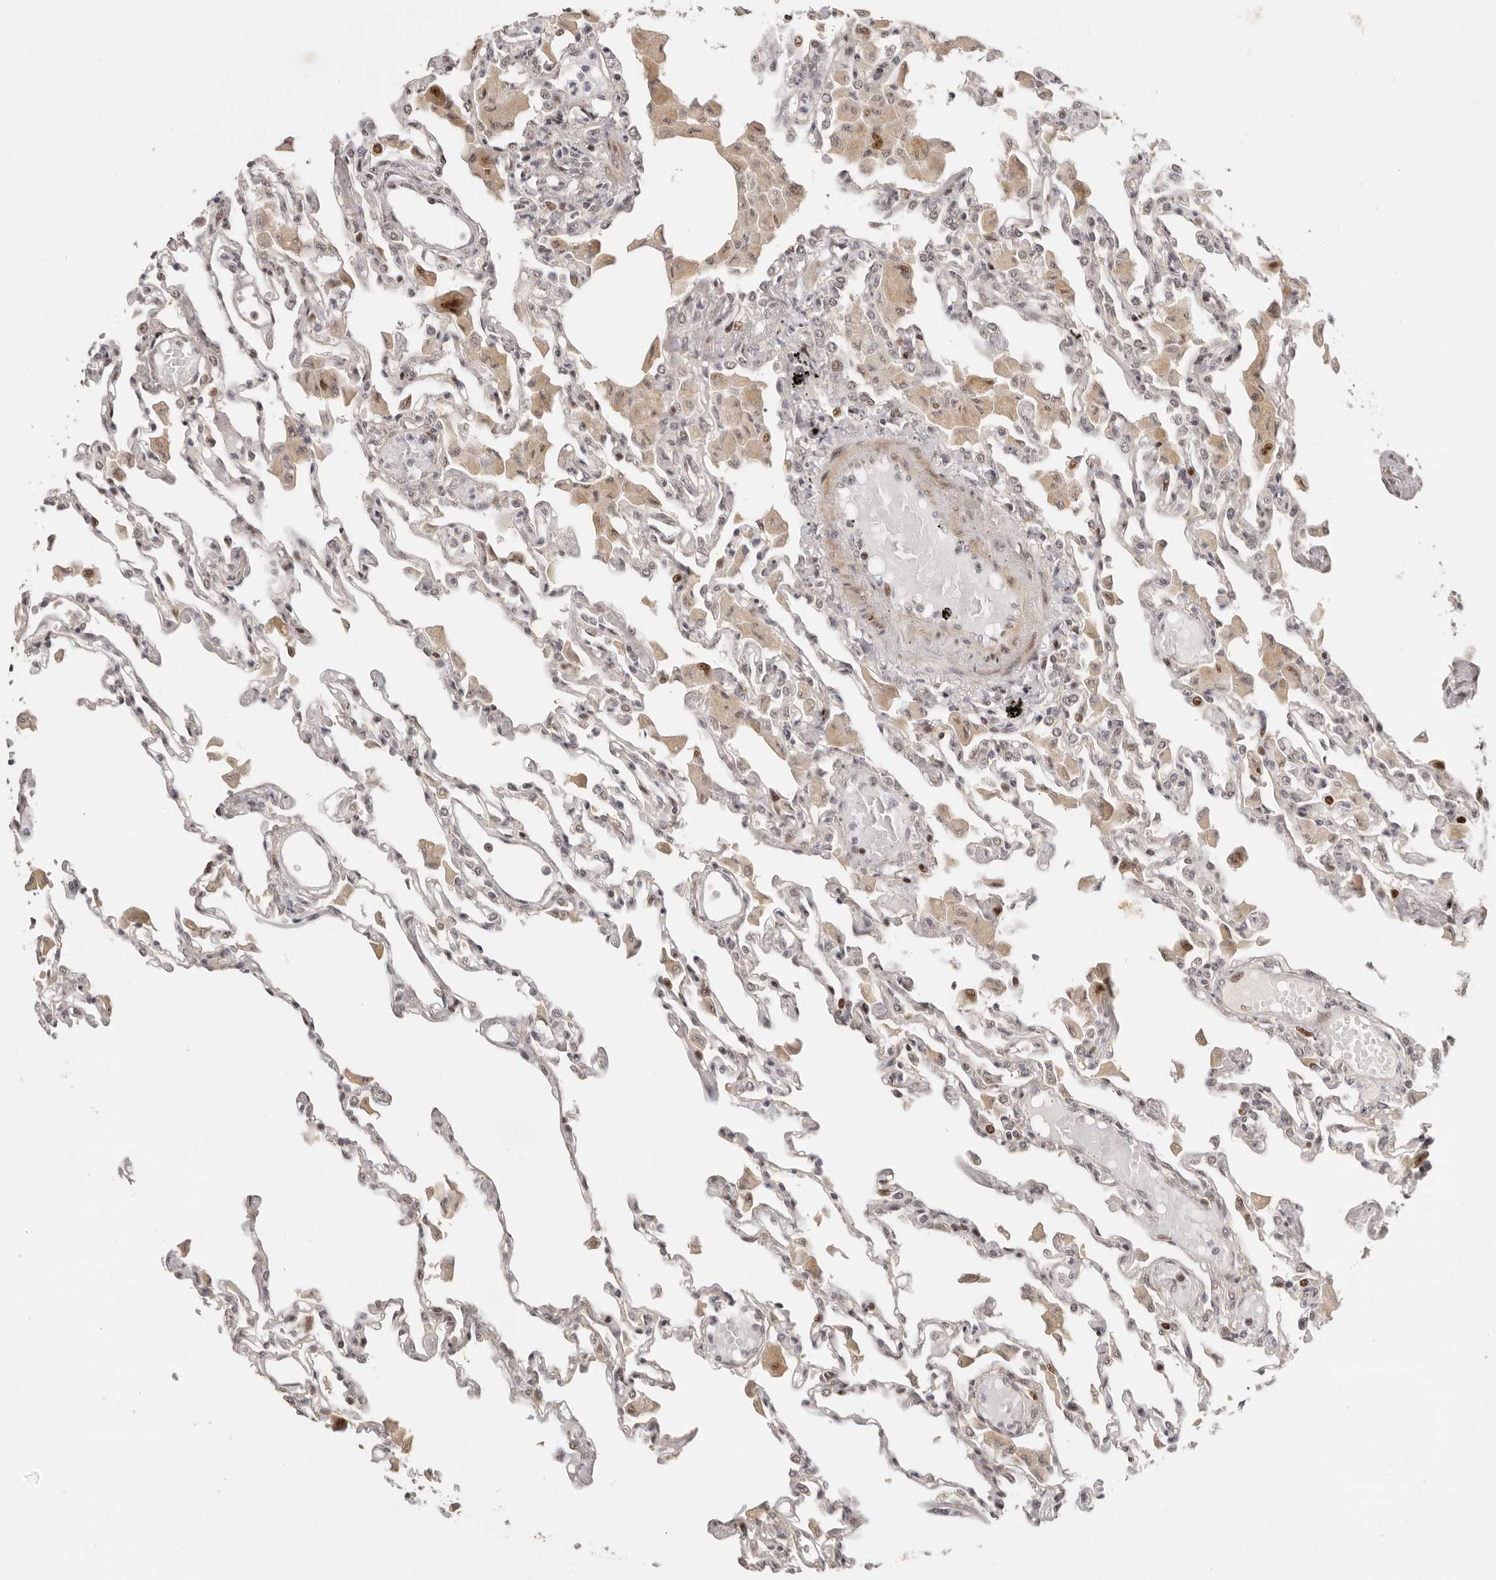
{"staining": {"intensity": "moderate", "quantity": "25%-75%", "location": "nuclear"}, "tissue": "lung", "cell_type": "Alveolar cells", "image_type": "normal", "snomed": [{"axis": "morphology", "description": "Normal tissue, NOS"}, {"axis": "topography", "description": "Bronchus"}, {"axis": "topography", "description": "Lung"}], "caption": "Immunohistochemistry histopathology image of benign lung stained for a protein (brown), which displays medium levels of moderate nuclear expression in approximately 25%-75% of alveolar cells.", "gene": "GPBP1L1", "patient": {"sex": "female", "age": 49}}